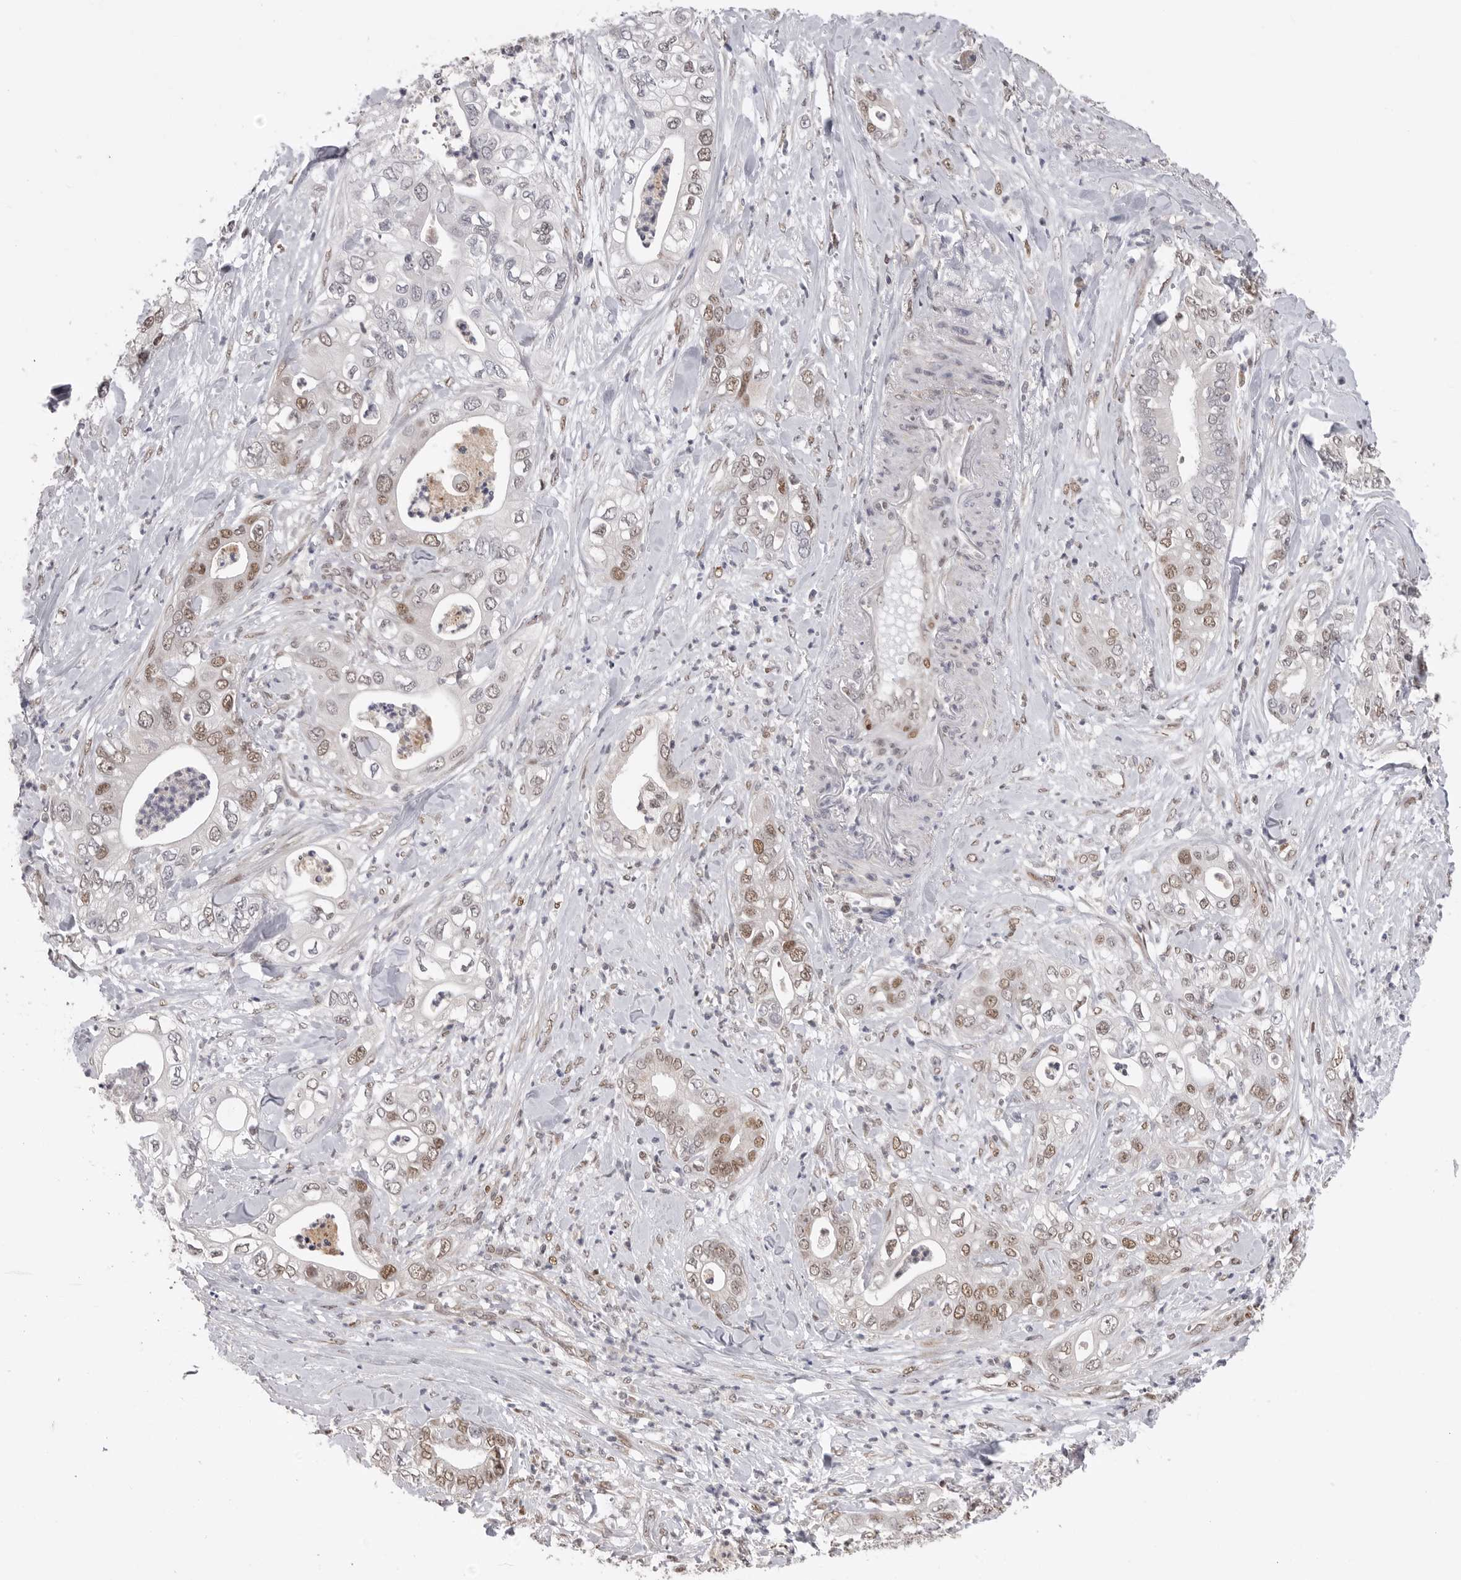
{"staining": {"intensity": "moderate", "quantity": "25%-75%", "location": "nuclear"}, "tissue": "pancreatic cancer", "cell_type": "Tumor cells", "image_type": "cancer", "snomed": [{"axis": "morphology", "description": "Adenocarcinoma, NOS"}, {"axis": "topography", "description": "Pancreas"}], "caption": "Brown immunohistochemical staining in pancreatic cancer exhibits moderate nuclear positivity in approximately 25%-75% of tumor cells.", "gene": "SMARCC1", "patient": {"sex": "female", "age": 78}}